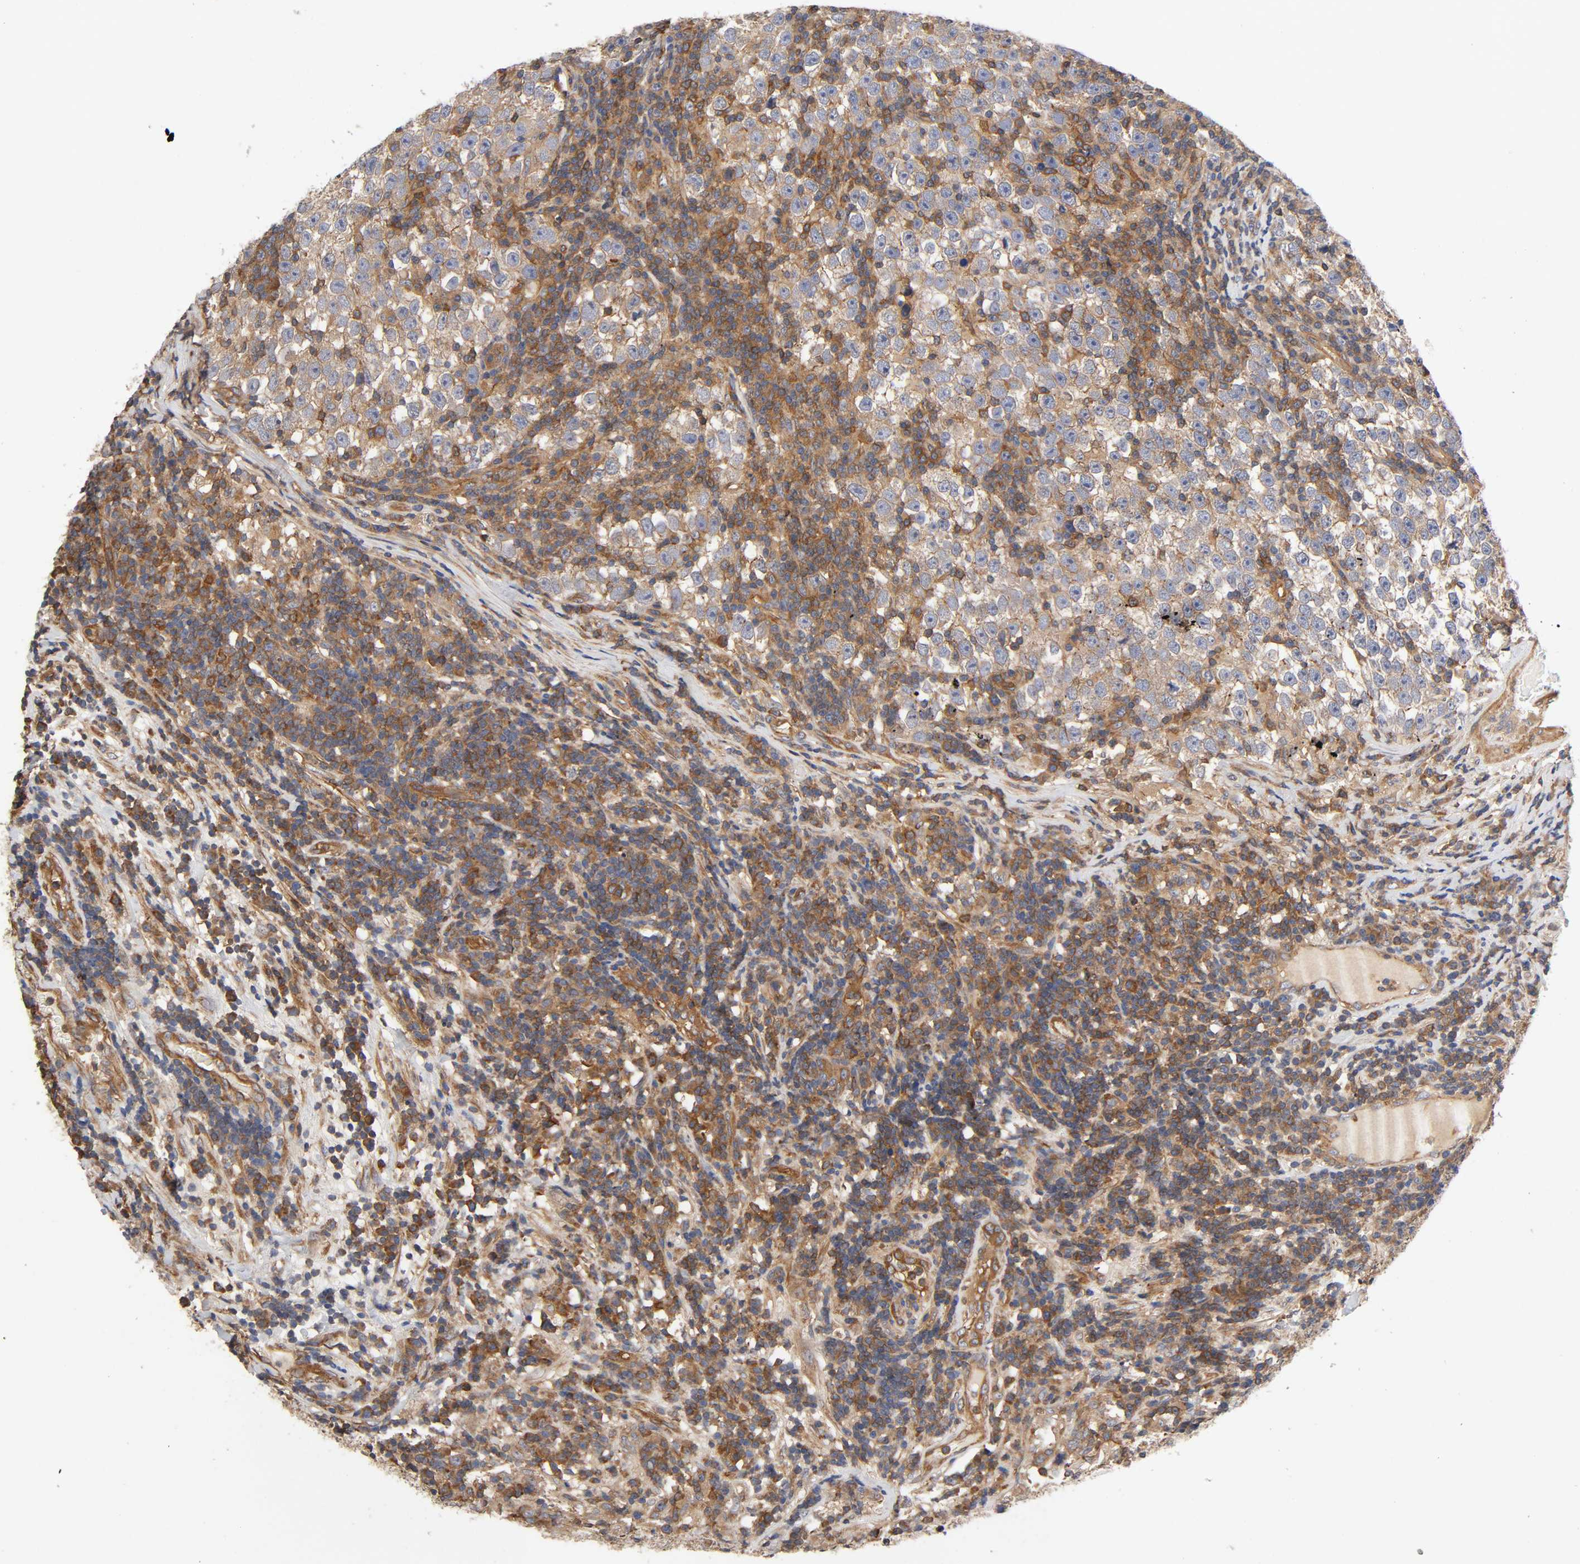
{"staining": {"intensity": "weak", "quantity": ">75%", "location": "cytoplasmic/membranous"}, "tissue": "testis cancer", "cell_type": "Tumor cells", "image_type": "cancer", "snomed": [{"axis": "morphology", "description": "Seminoma, NOS"}, {"axis": "topography", "description": "Testis"}], "caption": "A photomicrograph of human testis seminoma stained for a protein displays weak cytoplasmic/membranous brown staining in tumor cells.", "gene": "LAMTOR2", "patient": {"sex": "male", "age": 43}}